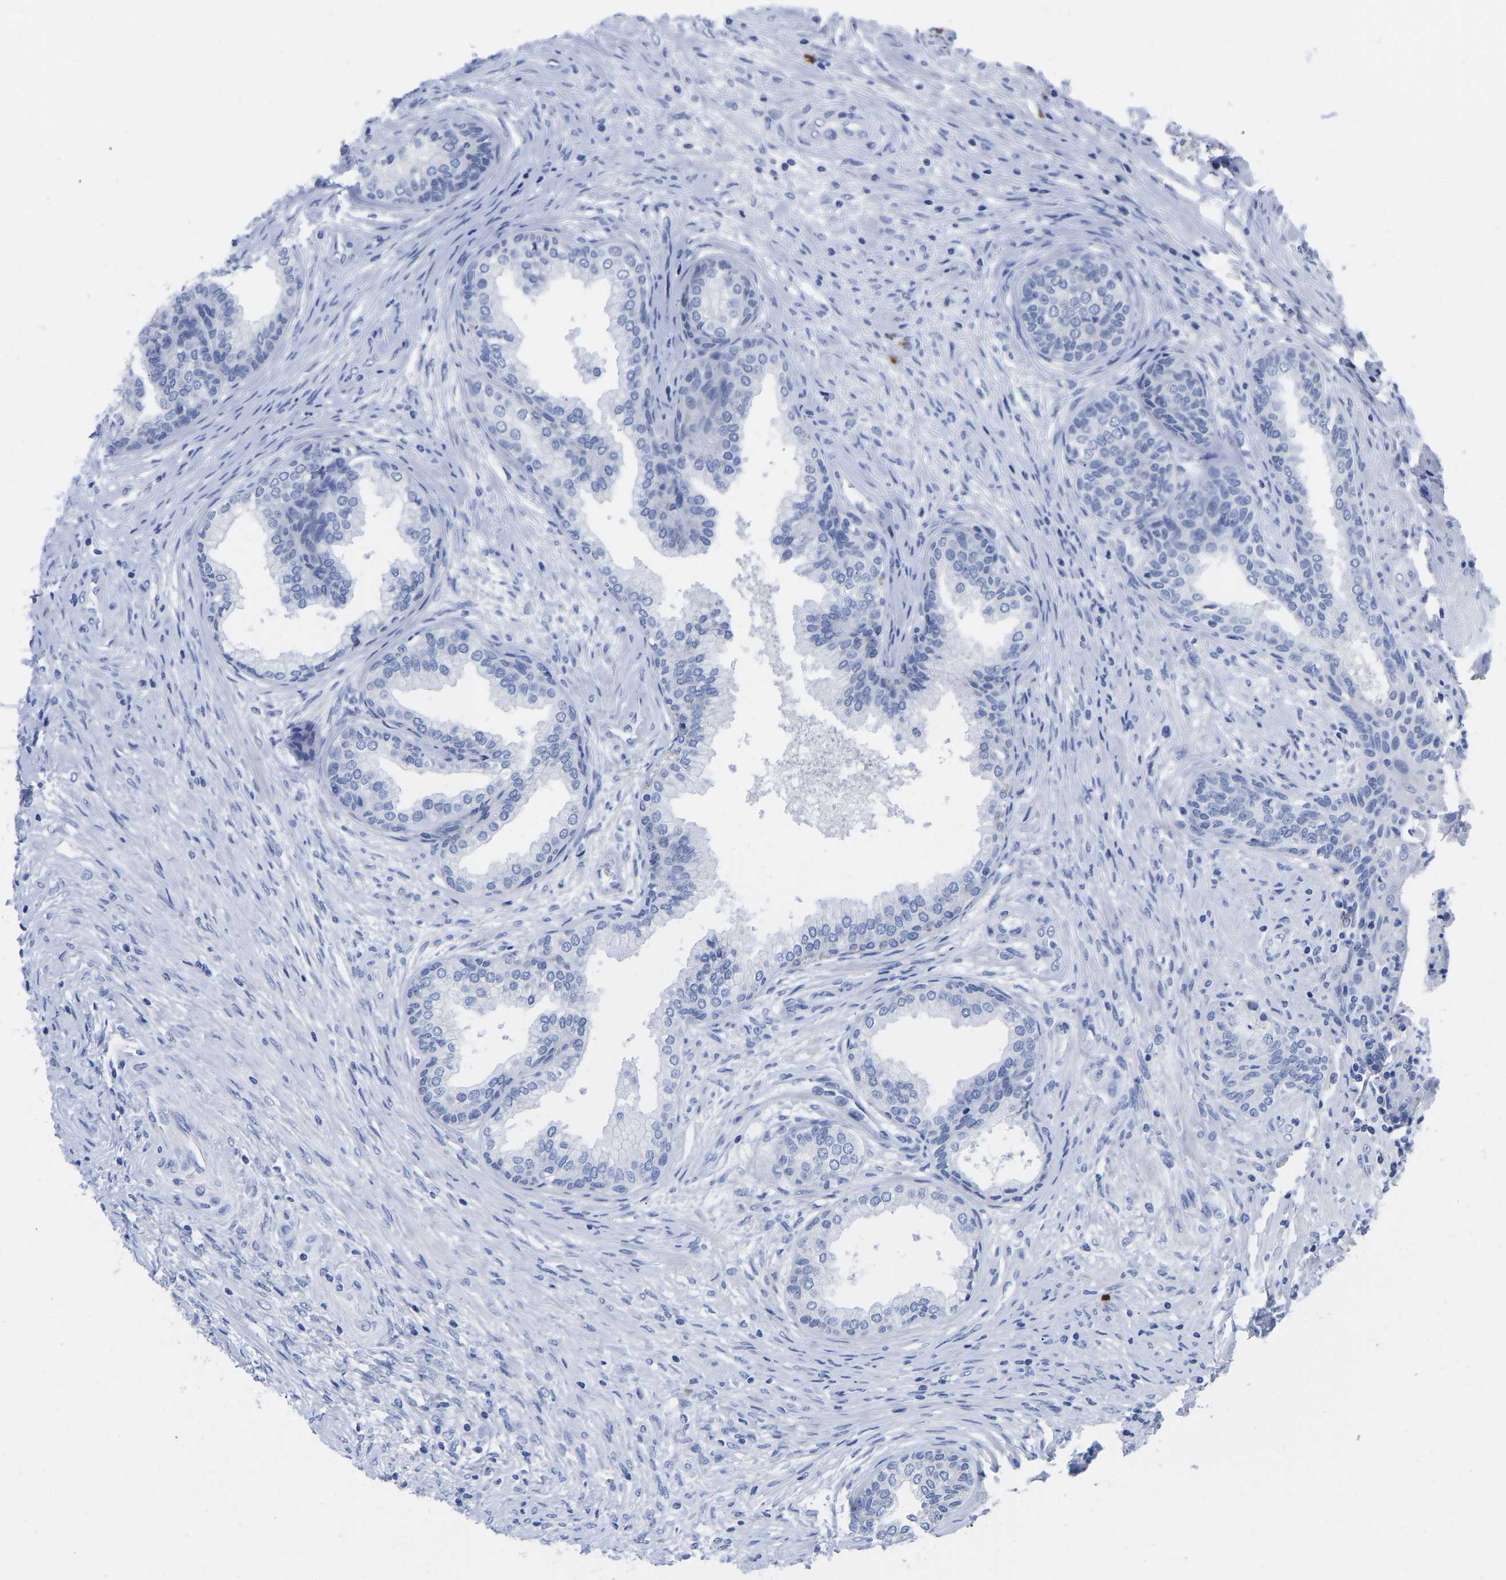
{"staining": {"intensity": "negative", "quantity": "none", "location": "none"}, "tissue": "prostate", "cell_type": "Glandular cells", "image_type": "normal", "snomed": [{"axis": "morphology", "description": "Normal tissue, NOS"}, {"axis": "topography", "description": "Prostate"}], "caption": "DAB immunohistochemical staining of normal human prostate exhibits no significant staining in glandular cells.", "gene": "GPA33", "patient": {"sex": "male", "age": 76}}